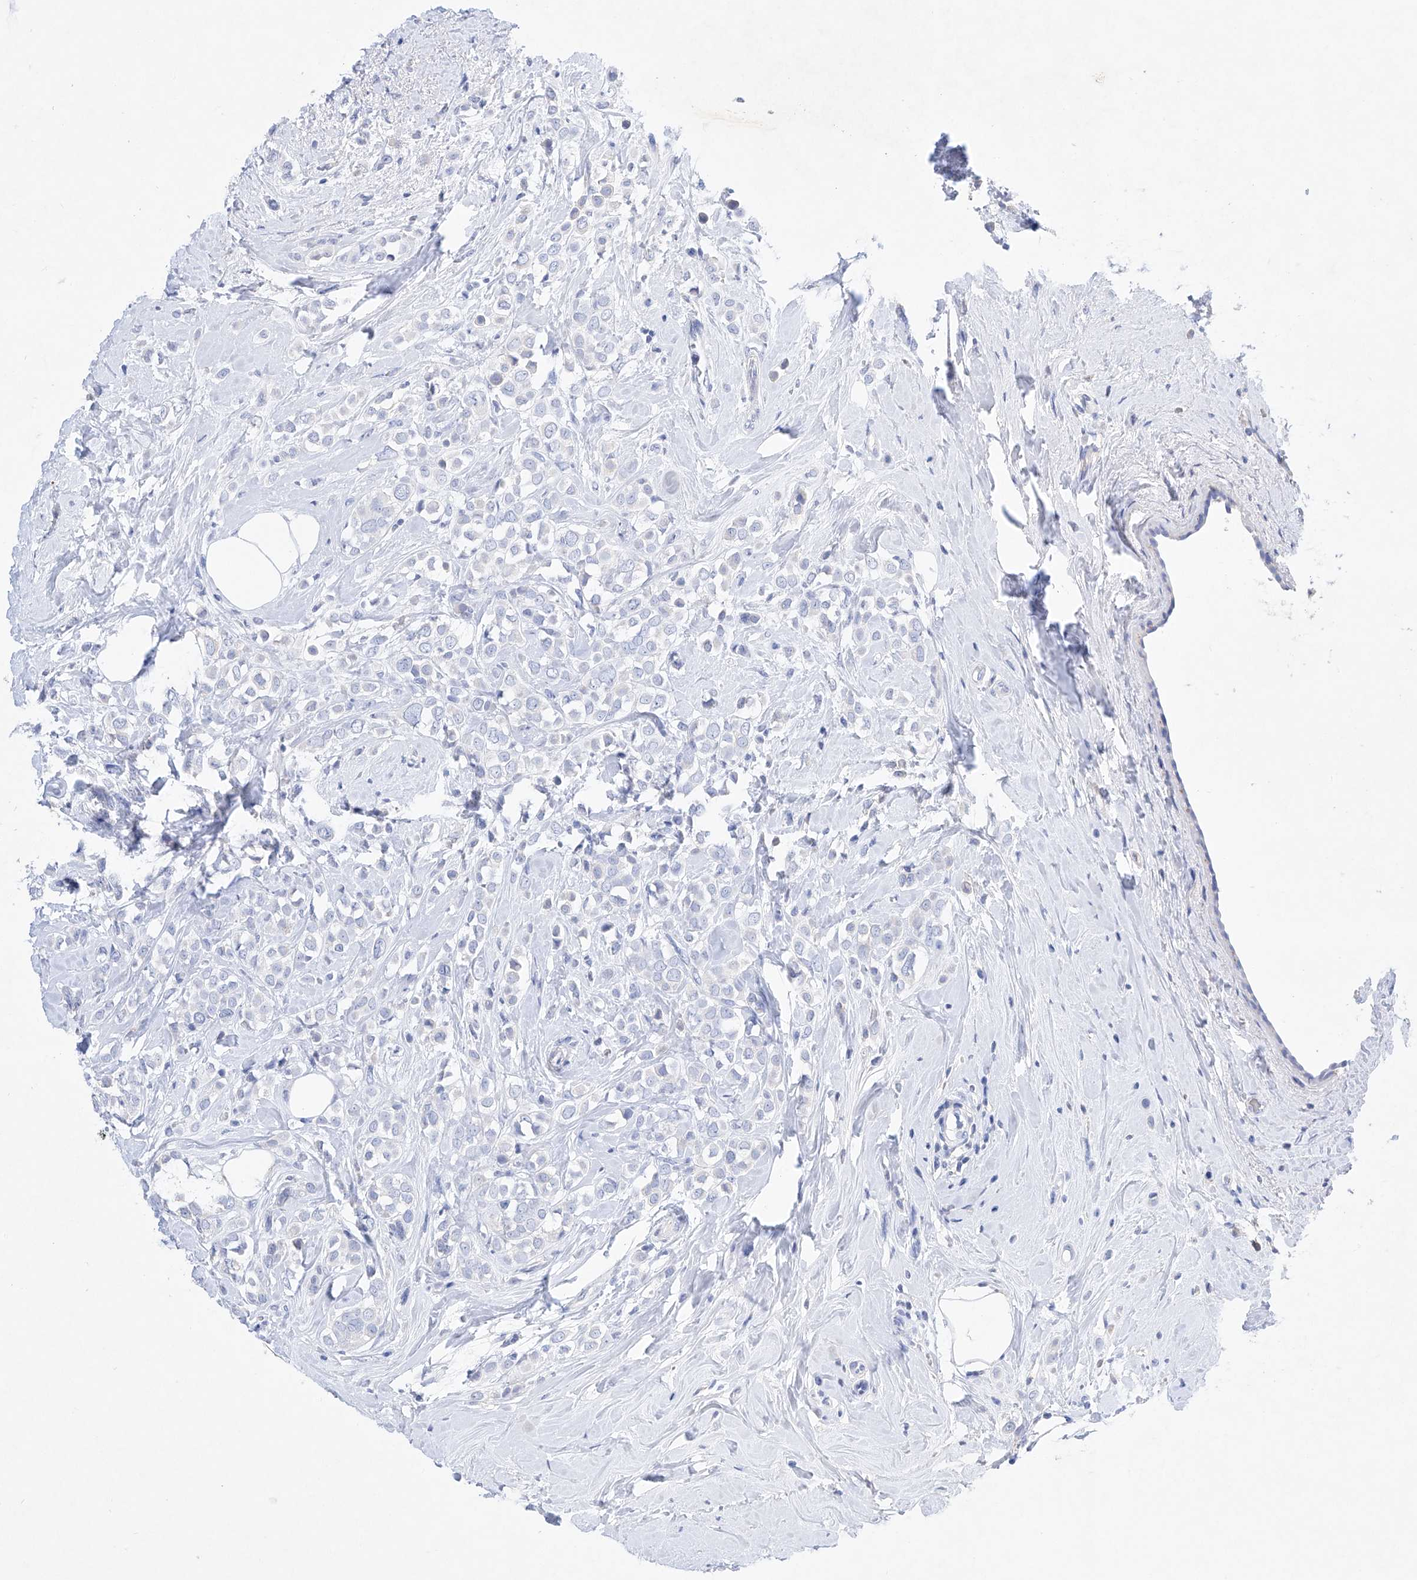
{"staining": {"intensity": "negative", "quantity": "none", "location": "none"}, "tissue": "breast cancer", "cell_type": "Tumor cells", "image_type": "cancer", "snomed": [{"axis": "morphology", "description": "Lobular carcinoma"}, {"axis": "topography", "description": "Breast"}], "caption": "This is an immunohistochemistry micrograph of lobular carcinoma (breast). There is no staining in tumor cells.", "gene": "LURAP1", "patient": {"sex": "female", "age": 47}}